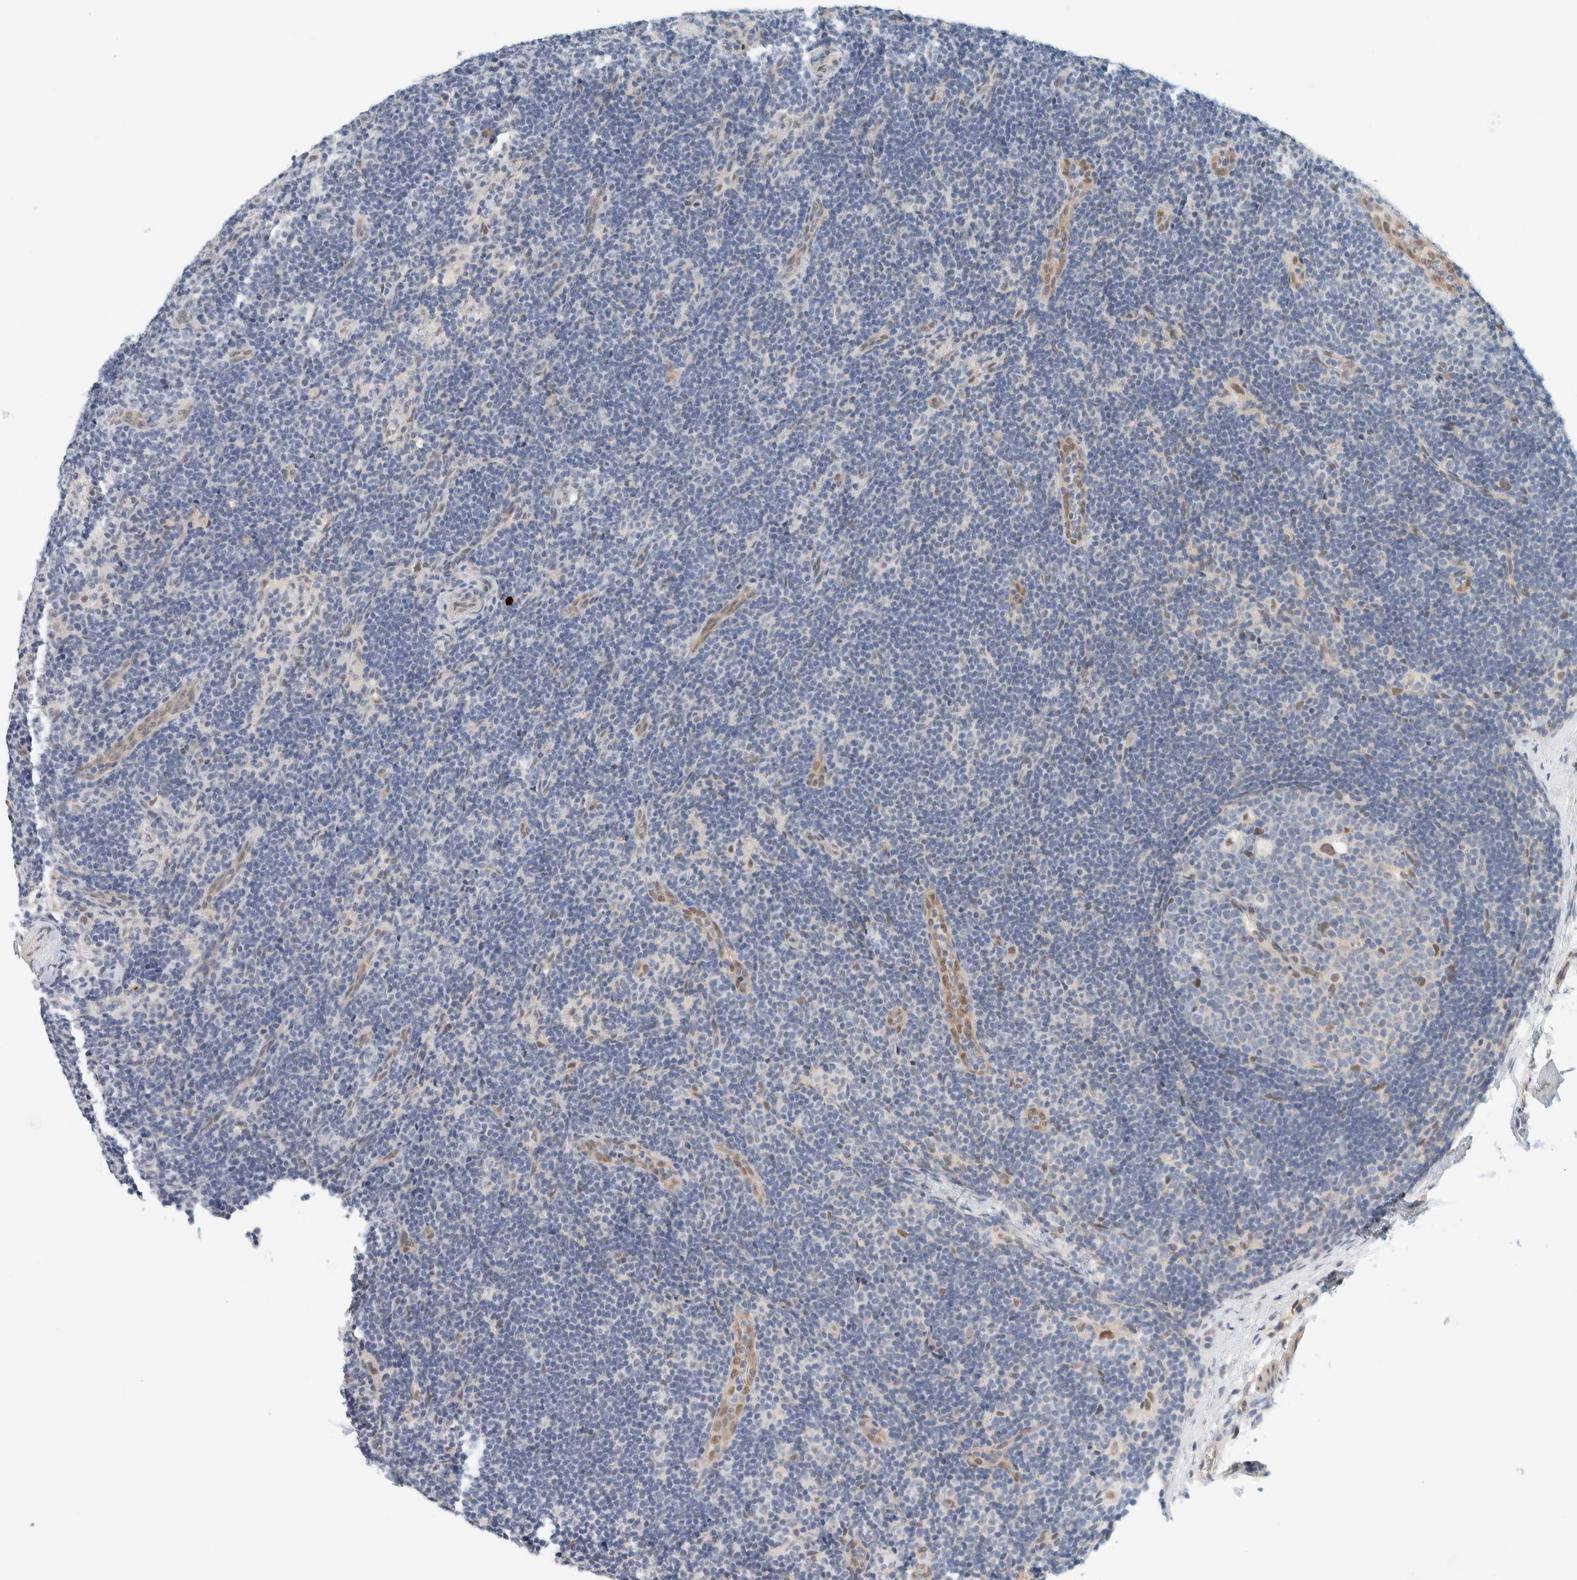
{"staining": {"intensity": "weak", "quantity": "<25%", "location": "nuclear"}, "tissue": "lymph node", "cell_type": "Germinal center cells", "image_type": "normal", "snomed": [{"axis": "morphology", "description": "Normal tissue, NOS"}, {"axis": "topography", "description": "Lymph node"}], "caption": "IHC image of normal lymph node: human lymph node stained with DAB (3,3'-diaminobenzidine) exhibits no significant protein positivity in germinal center cells.", "gene": "TSTD2", "patient": {"sex": "female", "age": 22}}